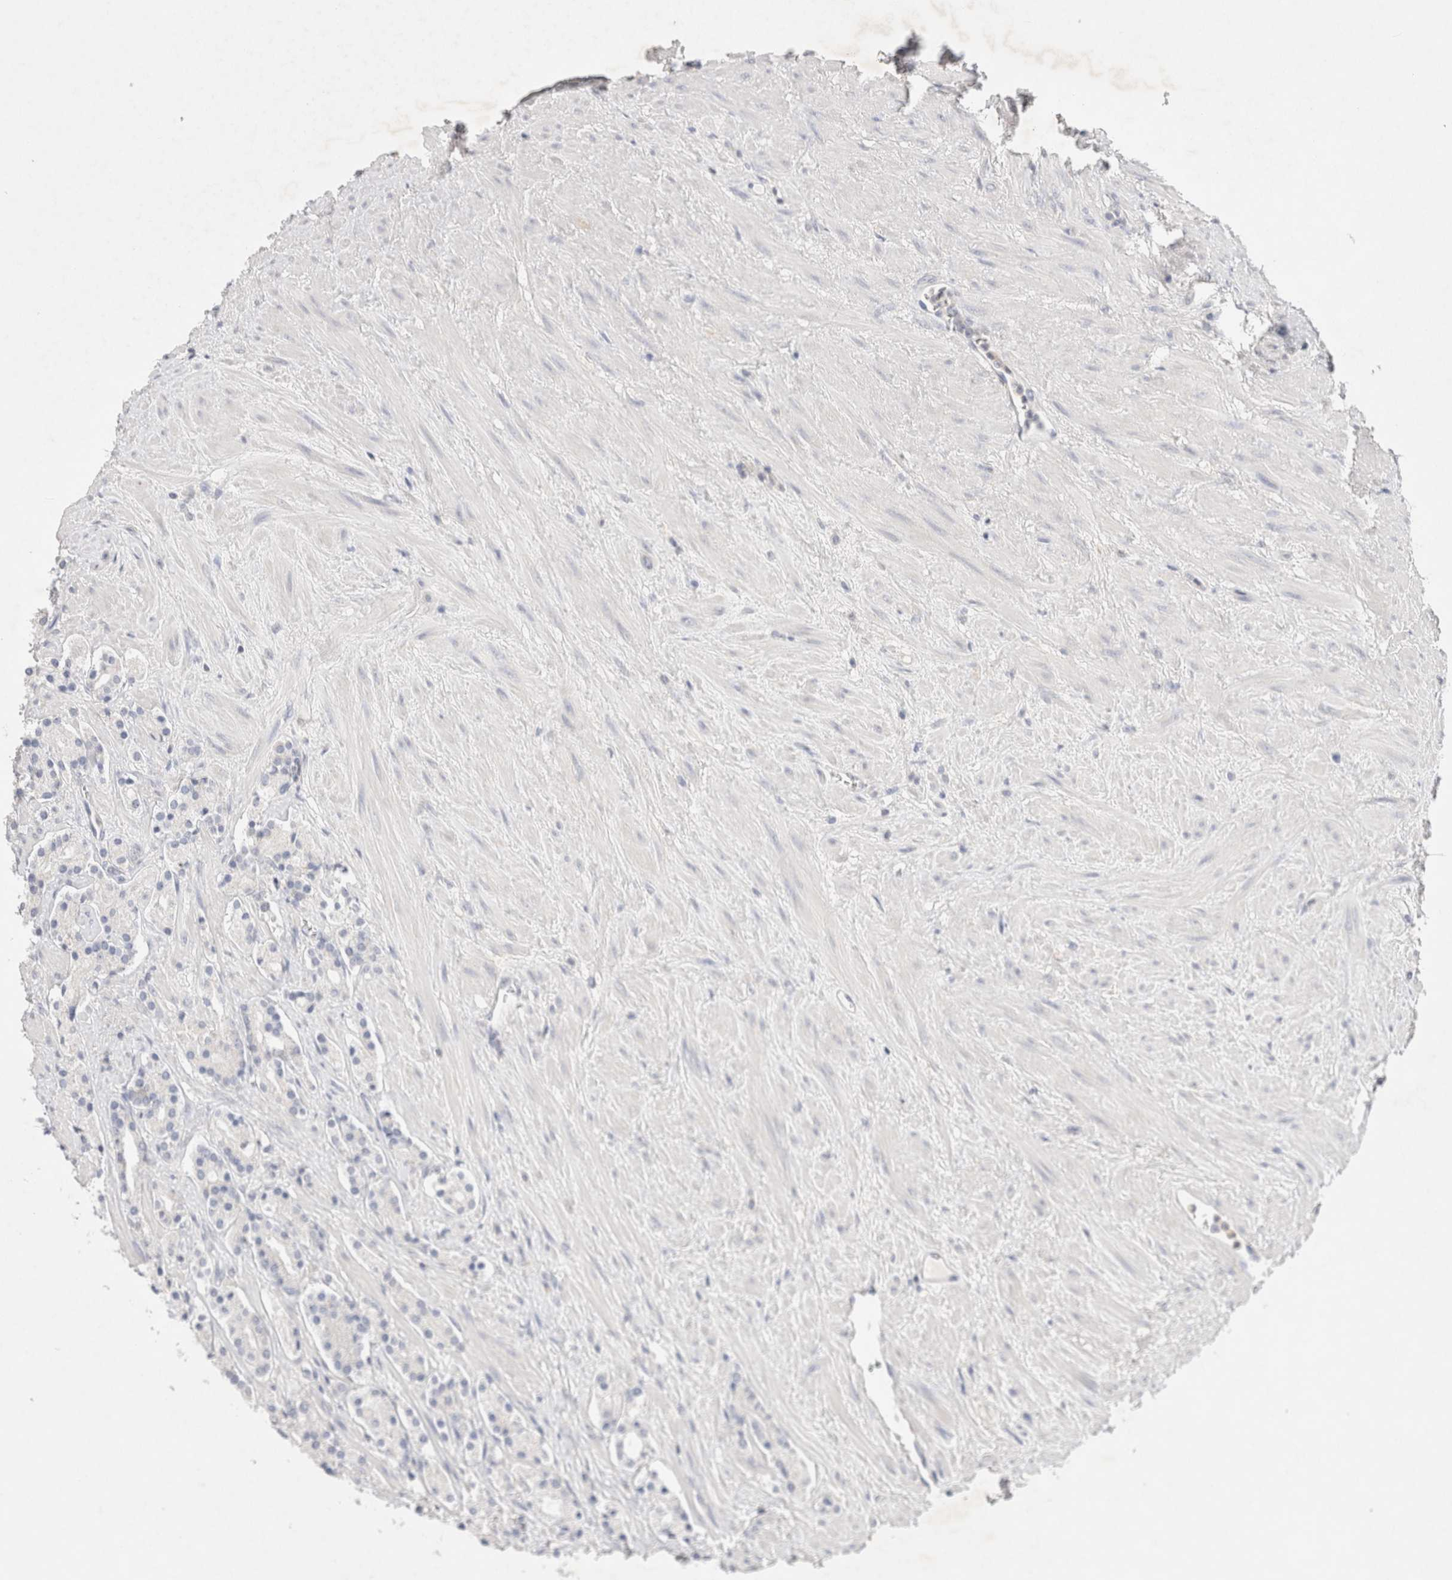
{"staining": {"intensity": "negative", "quantity": "none", "location": "none"}, "tissue": "prostate cancer", "cell_type": "Tumor cells", "image_type": "cancer", "snomed": [{"axis": "morphology", "description": "Adenocarcinoma, High grade"}, {"axis": "topography", "description": "Prostate"}], "caption": "Immunohistochemistry (IHC) photomicrograph of neoplastic tissue: prostate cancer (adenocarcinoma (high-grade)) stained with DAB (3,3'-diaminobenzidine) demonstrates no significant protein staining in tumor cells.", "gene": "MPP2", "patient": {"sex": "male", "age": 71}}